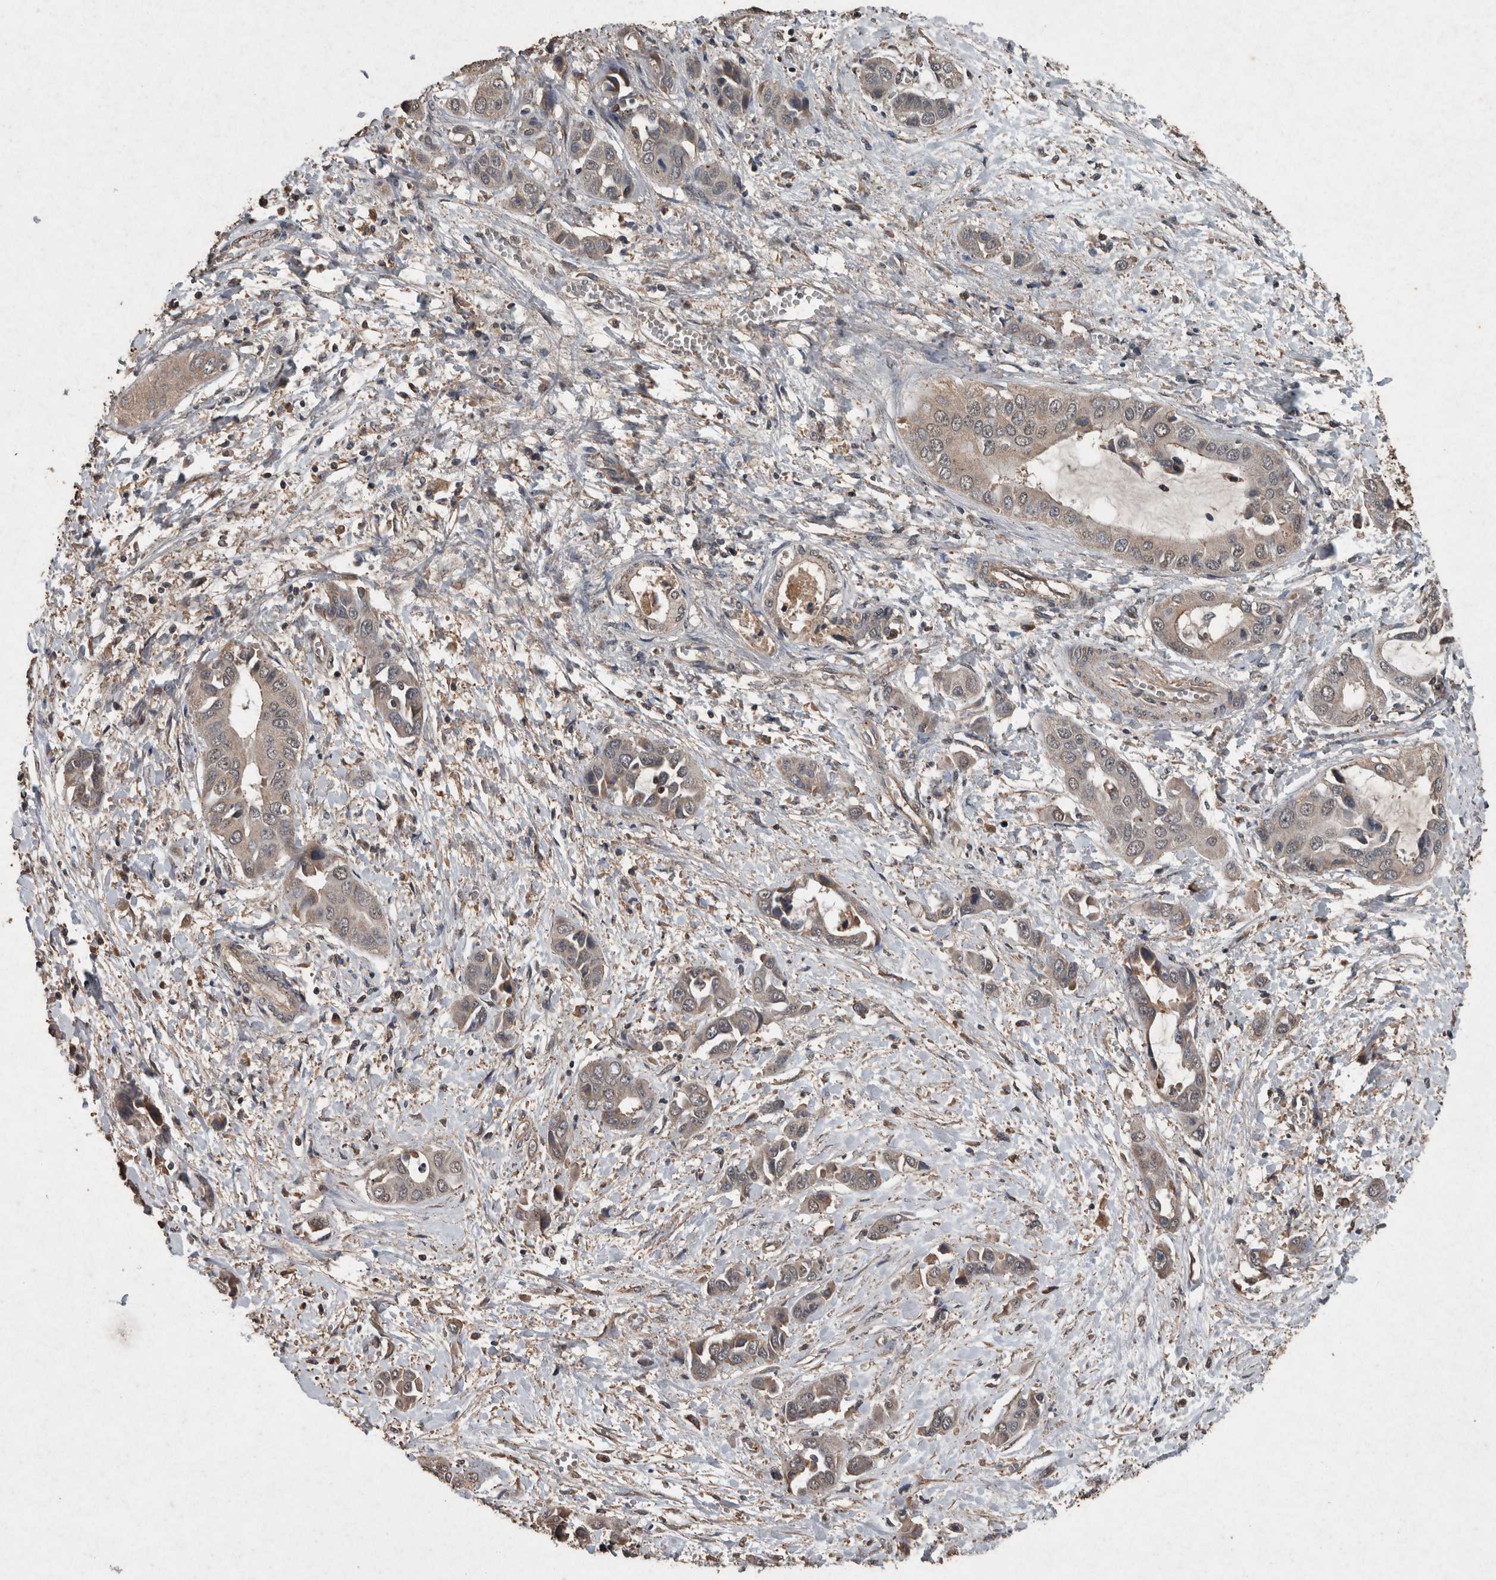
{"staining": {"intensity": "weak", "quantity": "<25%", "location": "cytoplasmic/membranous,nuclear"}, "tissue": "liver cancer", "cell_type": "Tumor cells", "image_type": "cancer", "snomed": [{"axis": "morphology", "description": "Cholangiocarcinoma"}, {"axis": "topography", "description": "Liver"}], "caption": "A histopathology image of human liver cancer is negative for staining in tumor cells. (Stains: DAB IHC with hematoxylin counter stain, Microscopy: brightfield microscopy at high magnification).", "gene": "FGFRL1", "patient": {"sex": "female", "age": 52}}